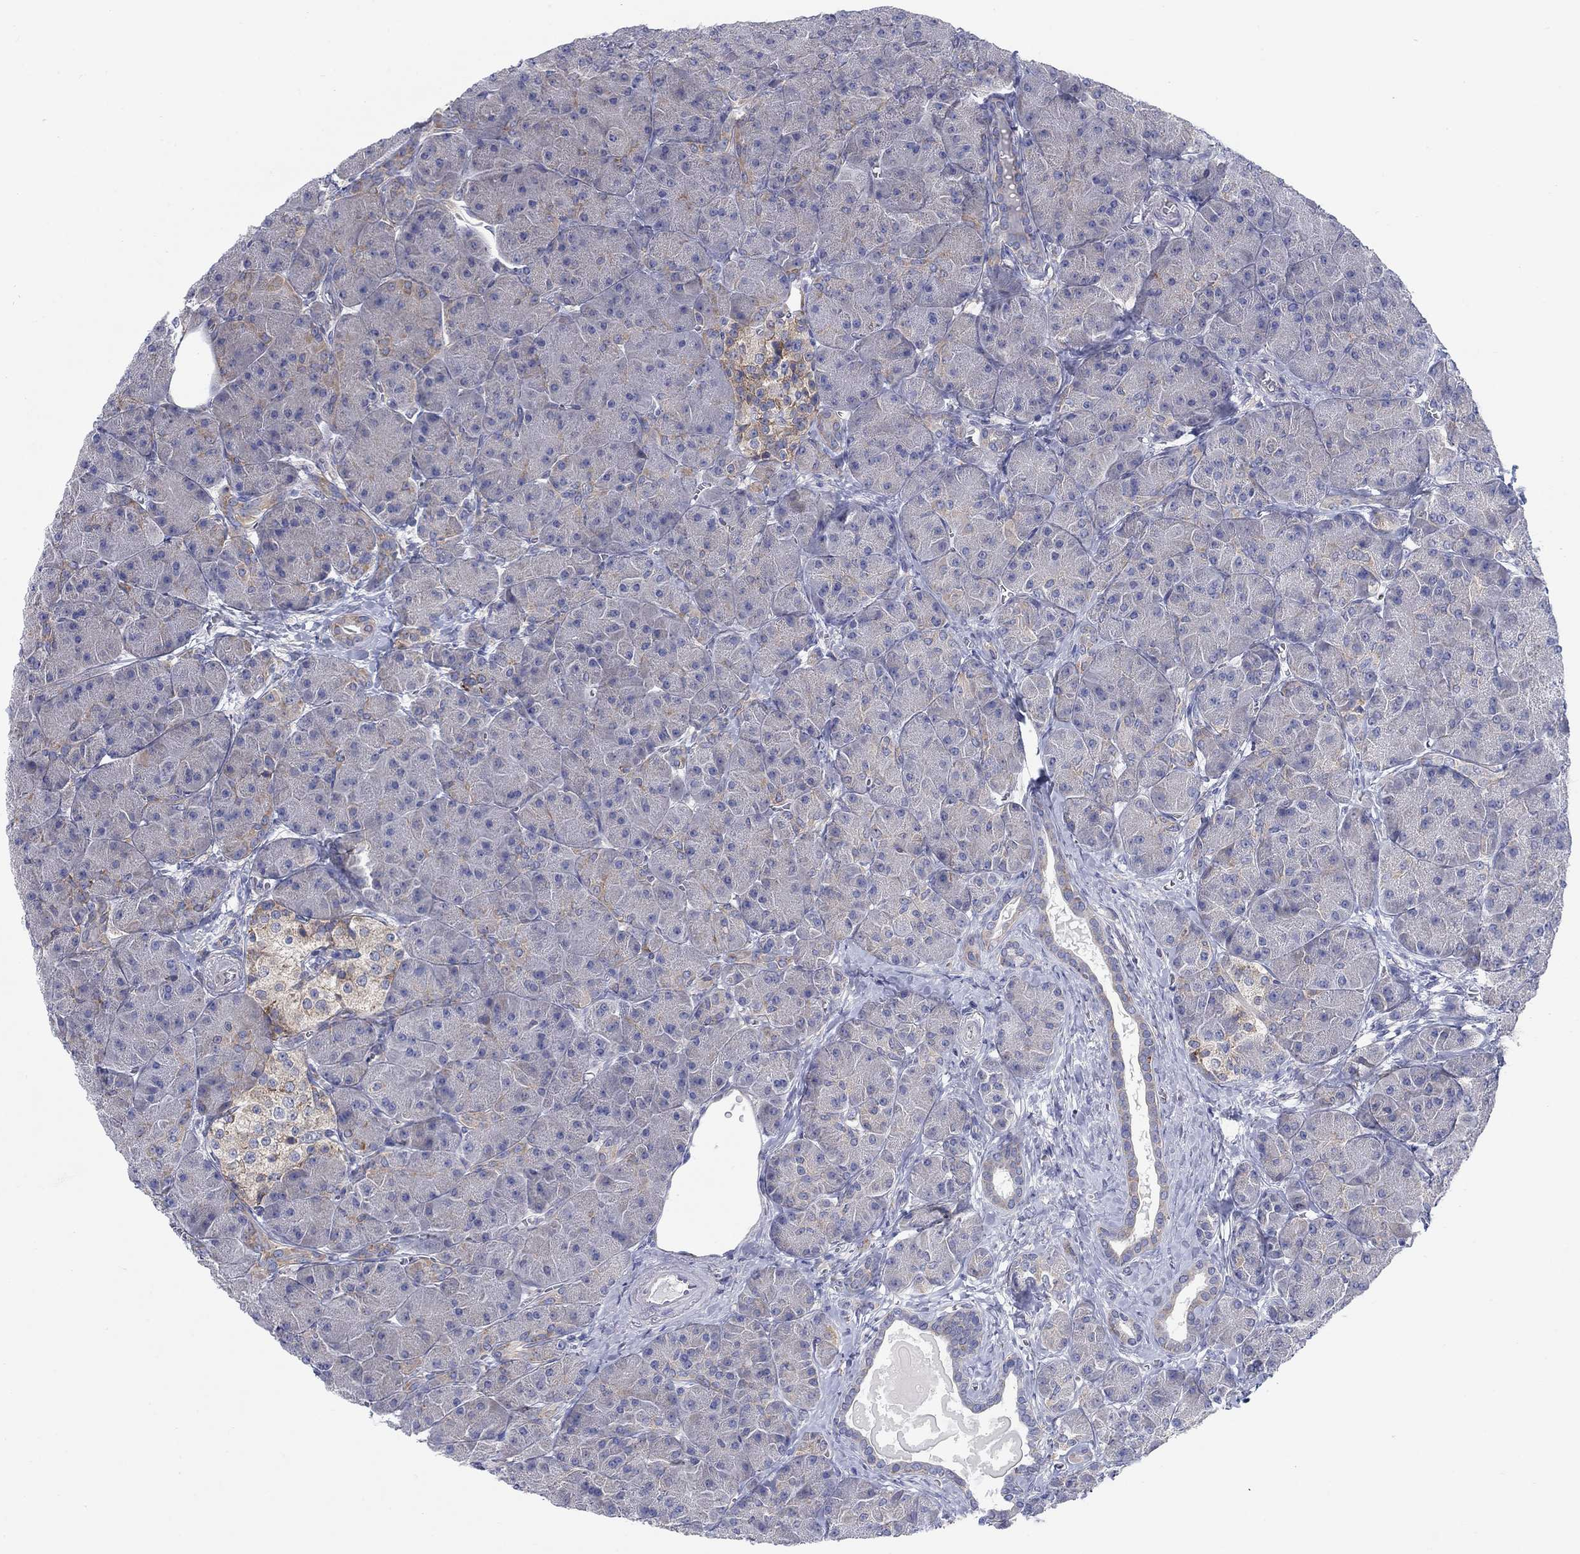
{"staining": {"intensity": "moderate", "quantity": "<25%", "location": "cytoplasmic/membranous"}, "tissue": "pancreas", "cell_type": "Exocrine glandular cells", "image_type": "normal", "snomed": [{"axis": "morphology", "description": "Normal tissue, NOS"}, {"axis": "topography", "description": "Pancreas"}], "caption": "Exocrine glandular cells display low levels of moderate cytoplasmic/membranous positivity in about <25% of cells in normal human pancreas.", "gene": "TMEM59", "patient": {"sex": "male", "age": 61}}